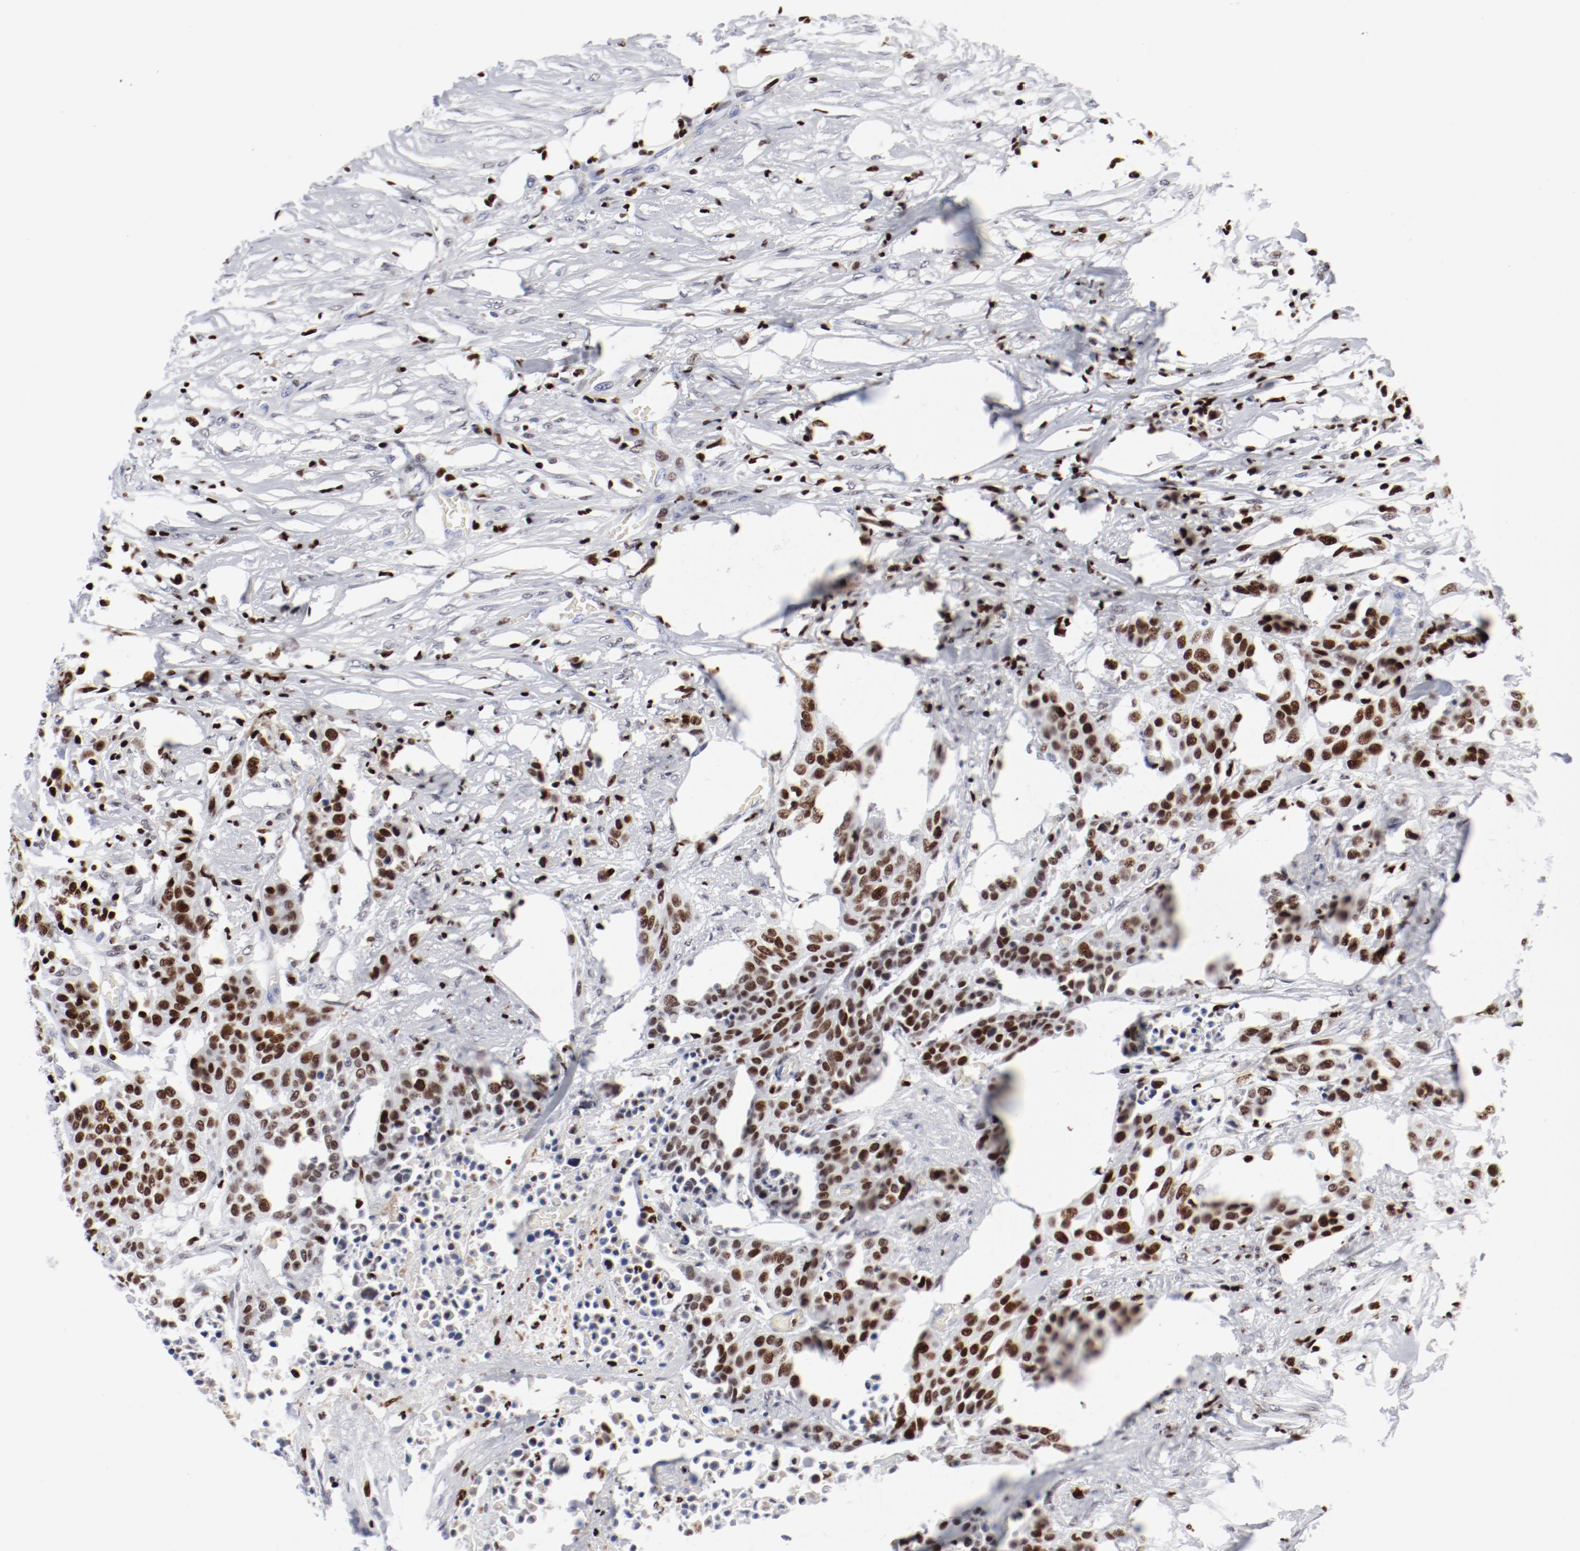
{"staining": {"intensity": "strong", "quantity": ">75%", "location": "nuclear"}, "tissue": "urothelial cancer", "cell_type": "Tumor cells", "image_type": "cancer", "snomed": [{"axis": "morphology", "description": "Urothelial carcinoma, High grade"}, {"axis": "topography", "description": "Urinary bladder"}], "caption": "Urothelial carcinoma (high-grade) was stained to show a protein in brown. There is high levels of strong nuclear expression in about >75% of tumor cells.", "gene": "SMARCC2", "patient": {"sex": "male", "age": 74}}